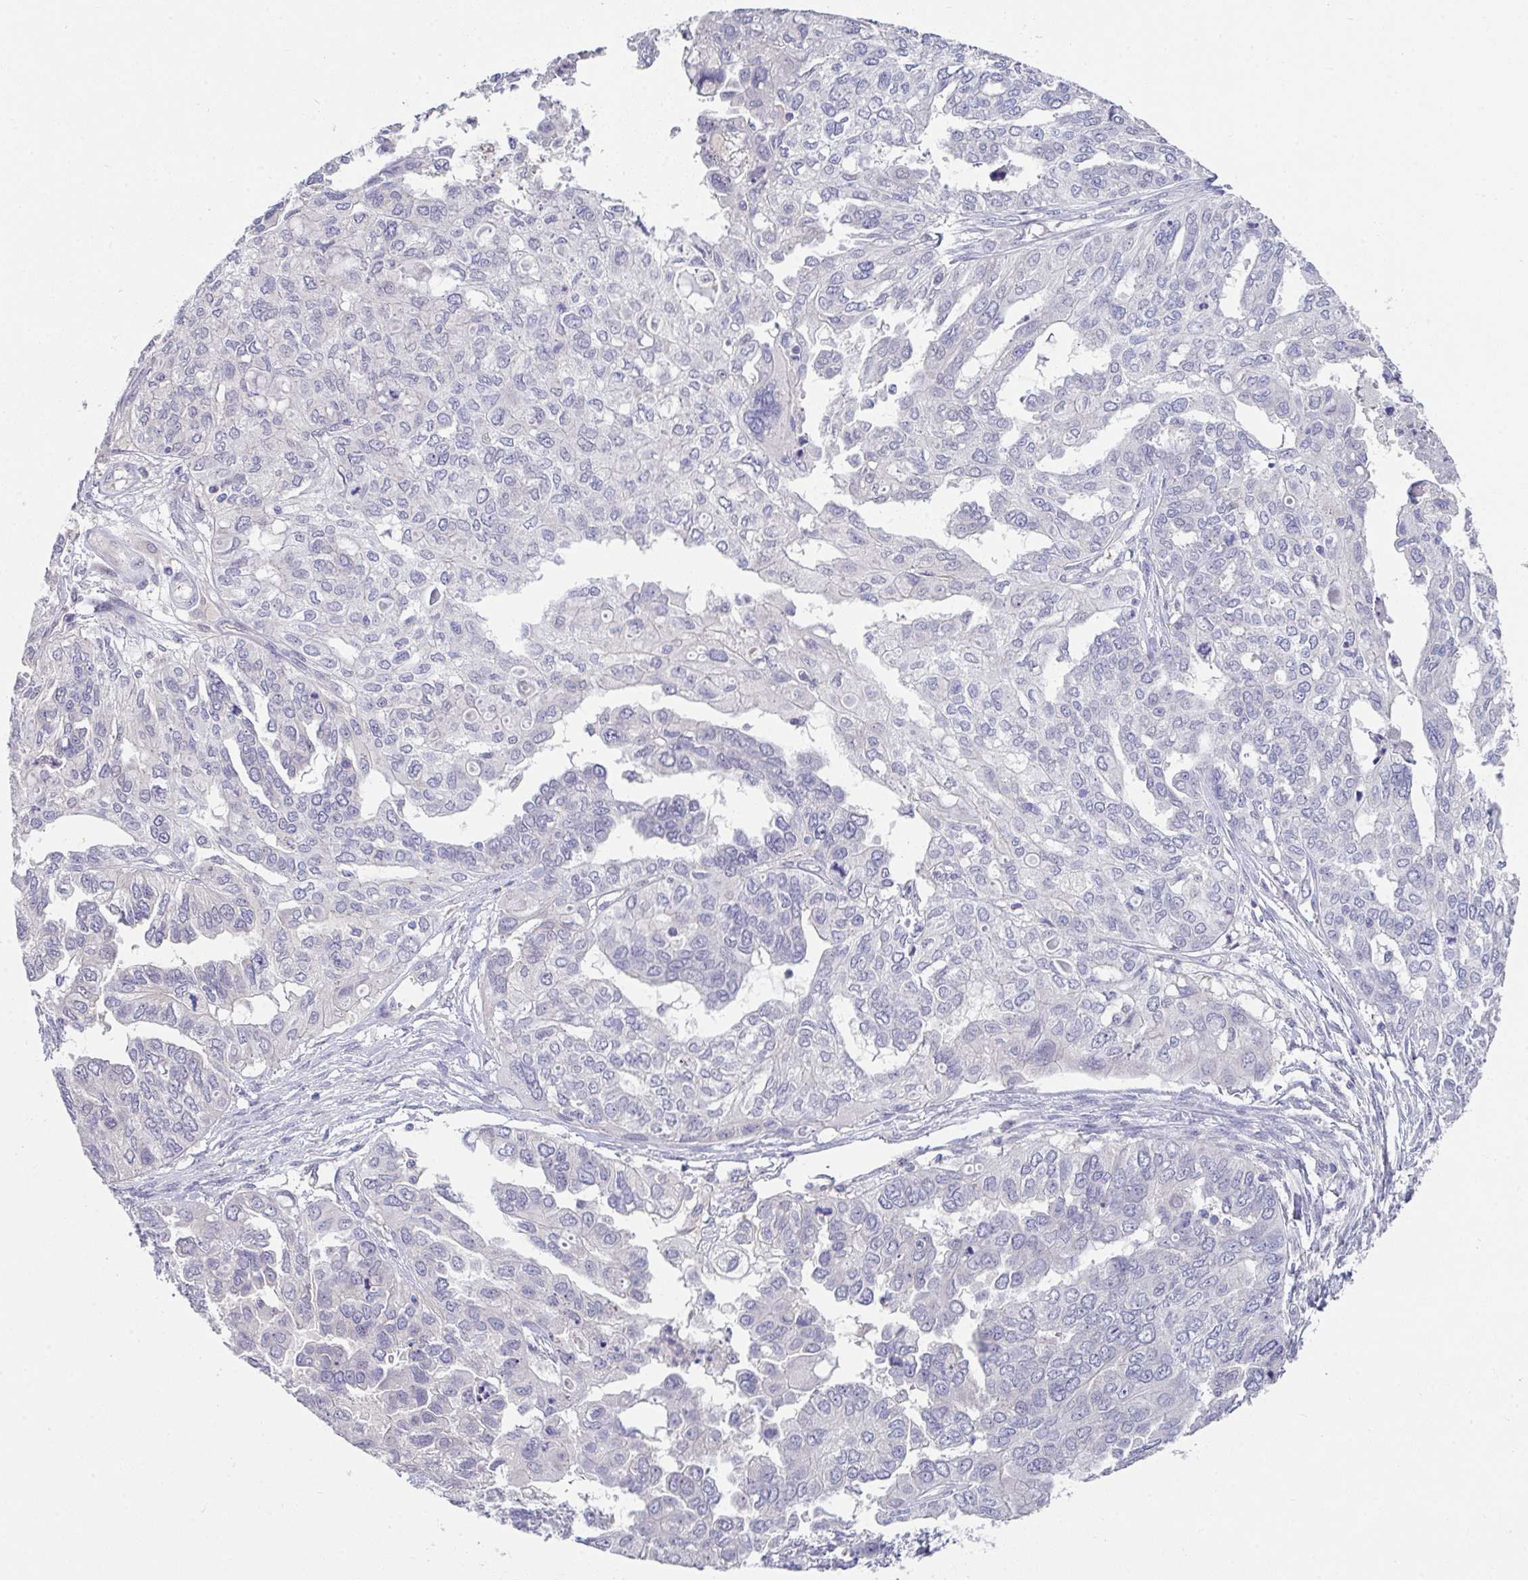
{"staining": {"intensity": "negative", "quantity": "none", "location": "none"}, "tissue": "ovarian cancer", "cell_type": "Tumor cells", "image_type": "cancer", "snomed": [{"axis": "morphology", "description": "Cystadenocarcinoma, serous, NOS"}, {"axis": "topography", "description": "Ovary"}], "caption": "Tumor cells show no significant protein positivity in ovarian serous cystadenocarcinoma.", "gene": "GLTPD2", "patient": {"sex": "female", "age": 53}}